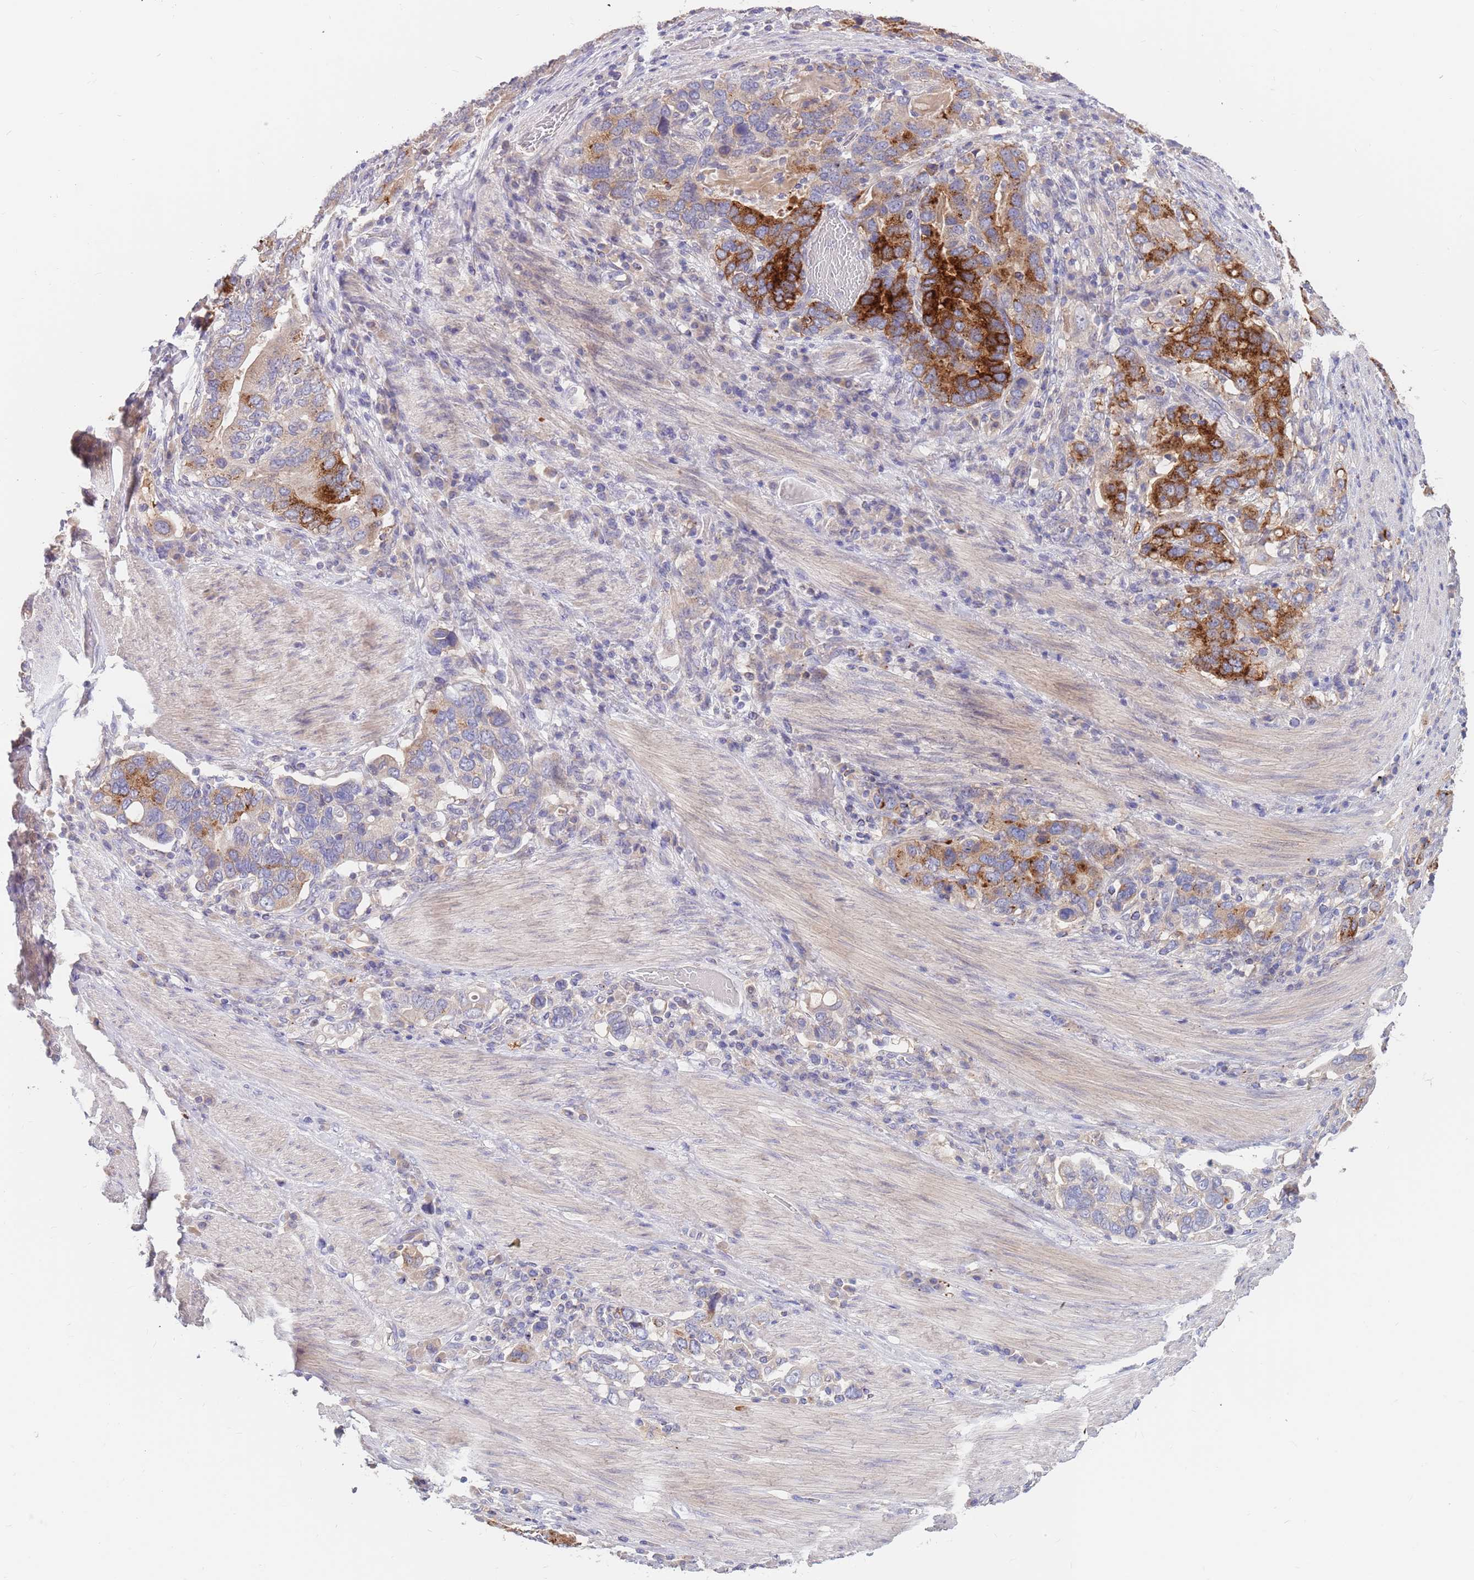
{"staining": {"intensity": "strong", "quantity": "25%-75%", "location": "cytoplasmic/membranous"}, "tissue": "stomach cancer", "cell_type": "Tumor cells", "image_type": "cancer", "snomed": [{"axis": "morphology", "description": "Adenocarcinoma, NOS"}, {"axis": "topography", "description": "Stomach, upper"}, {"axis": "topography", "description": "Stomach"}], "caption": "Immunohistochemistry (IHC) staining of stomach cancer (adenocarcinoma), which exhibits high levels of strong cytoplasmic/membranous positivity in about 25%-75% of tumor cells indicating strong cytoplasmic/membranous protein staining. The staining was performed using DAB (brown) for protein detection and nuclei were counterstained in hematoxylin (blue).", "gene": "BORCS5", "patient": {"sex": "male", "age": 62}}